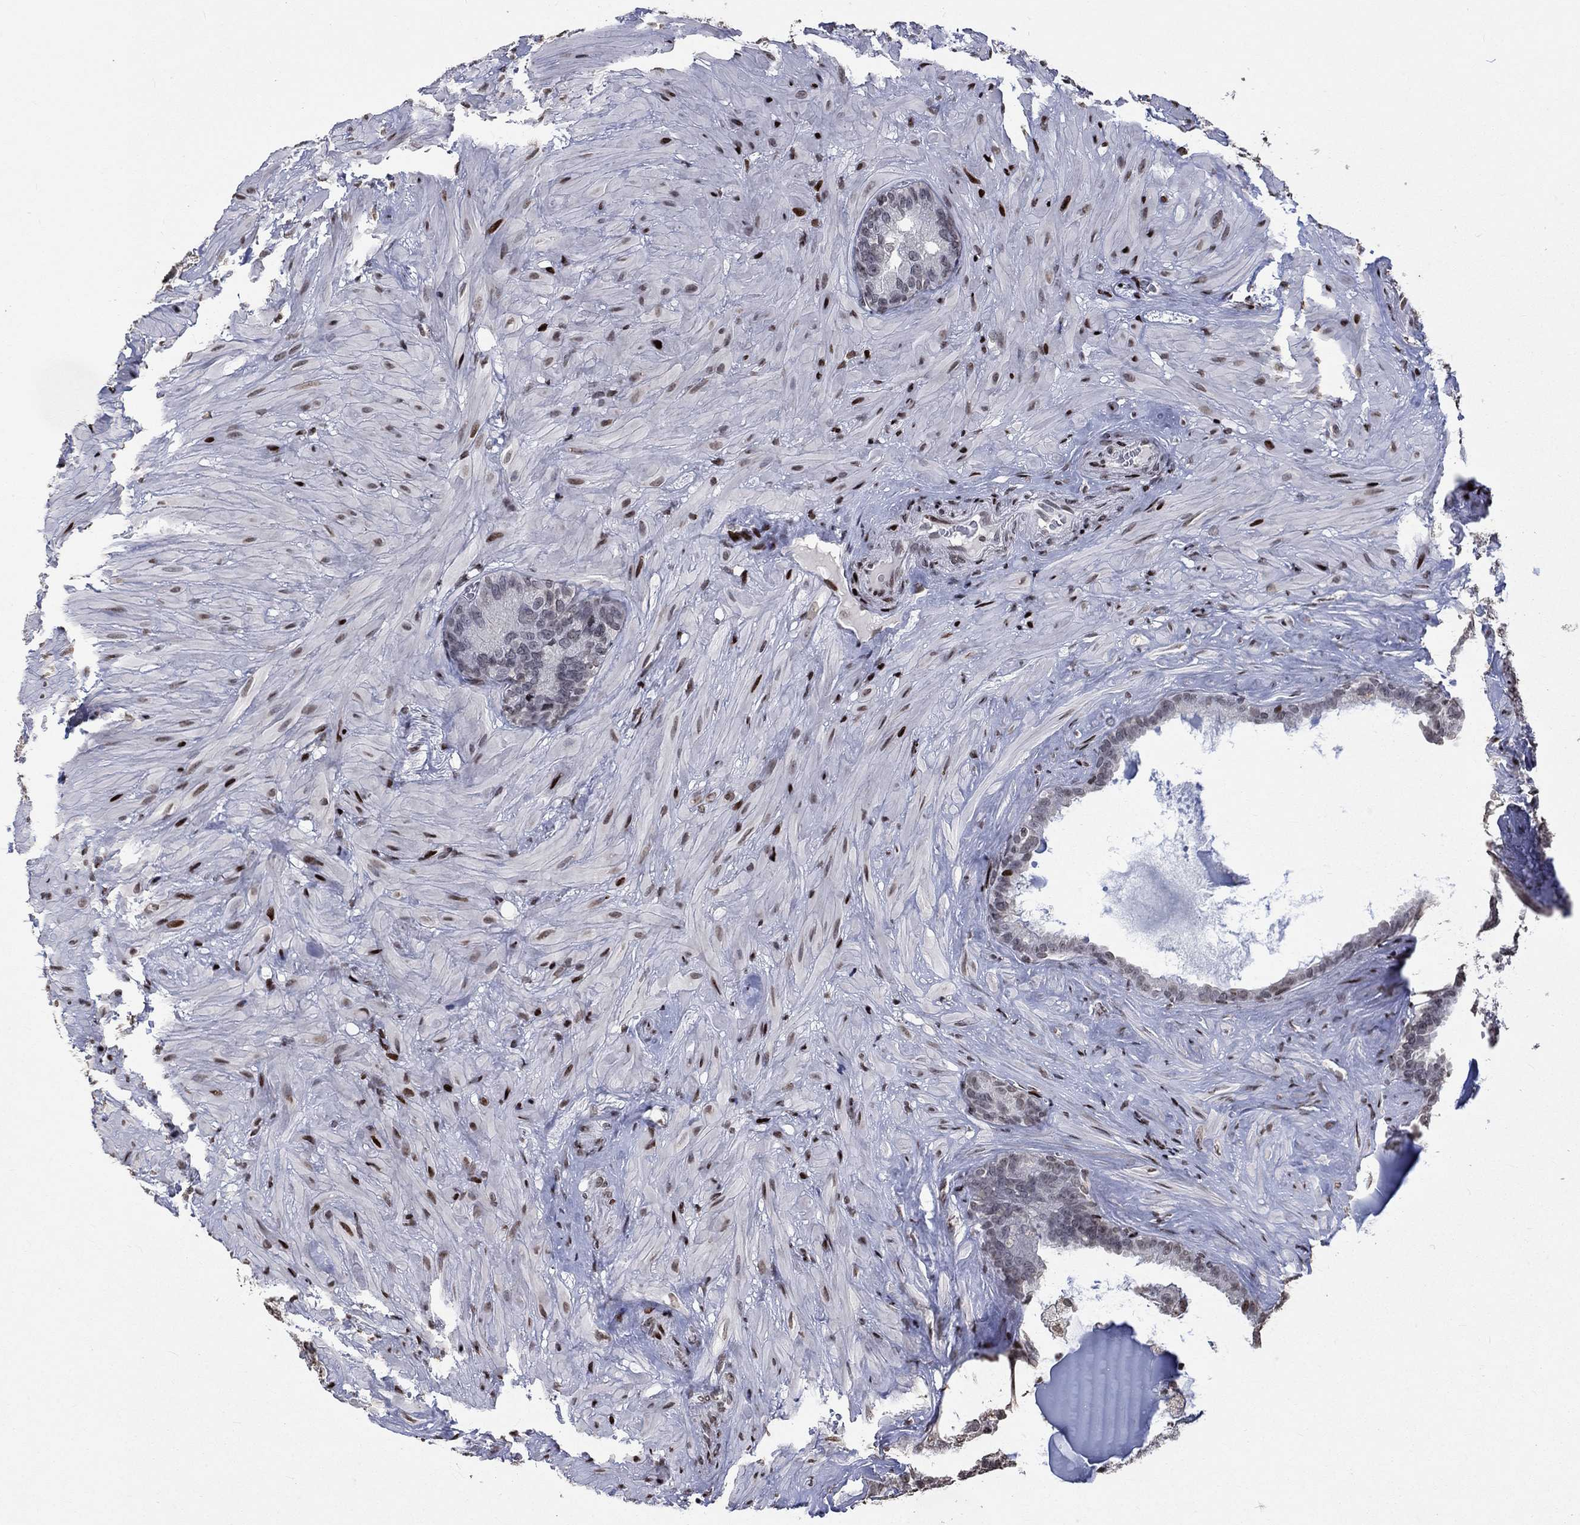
{"staining": {"intensity": "strong", "quantity": "<25%", "location": "nuclear"}, "tissue": "seminal vesicle", "cell_type": "Glandular cells", "image_type": "normal", "snomed": [{"axis": "morphology", "description": "Normal tissue, NOS"}, {"axis": "topography", "description": "Seminal veicle"}], "caption": "The micrograph reveals staining of benign seminal vesicle, revealing strong nuclear protein positivity (brown color) within glandular cells.", "gene": "SRSF3", "patient": {"sex": "male", "age": 72}}